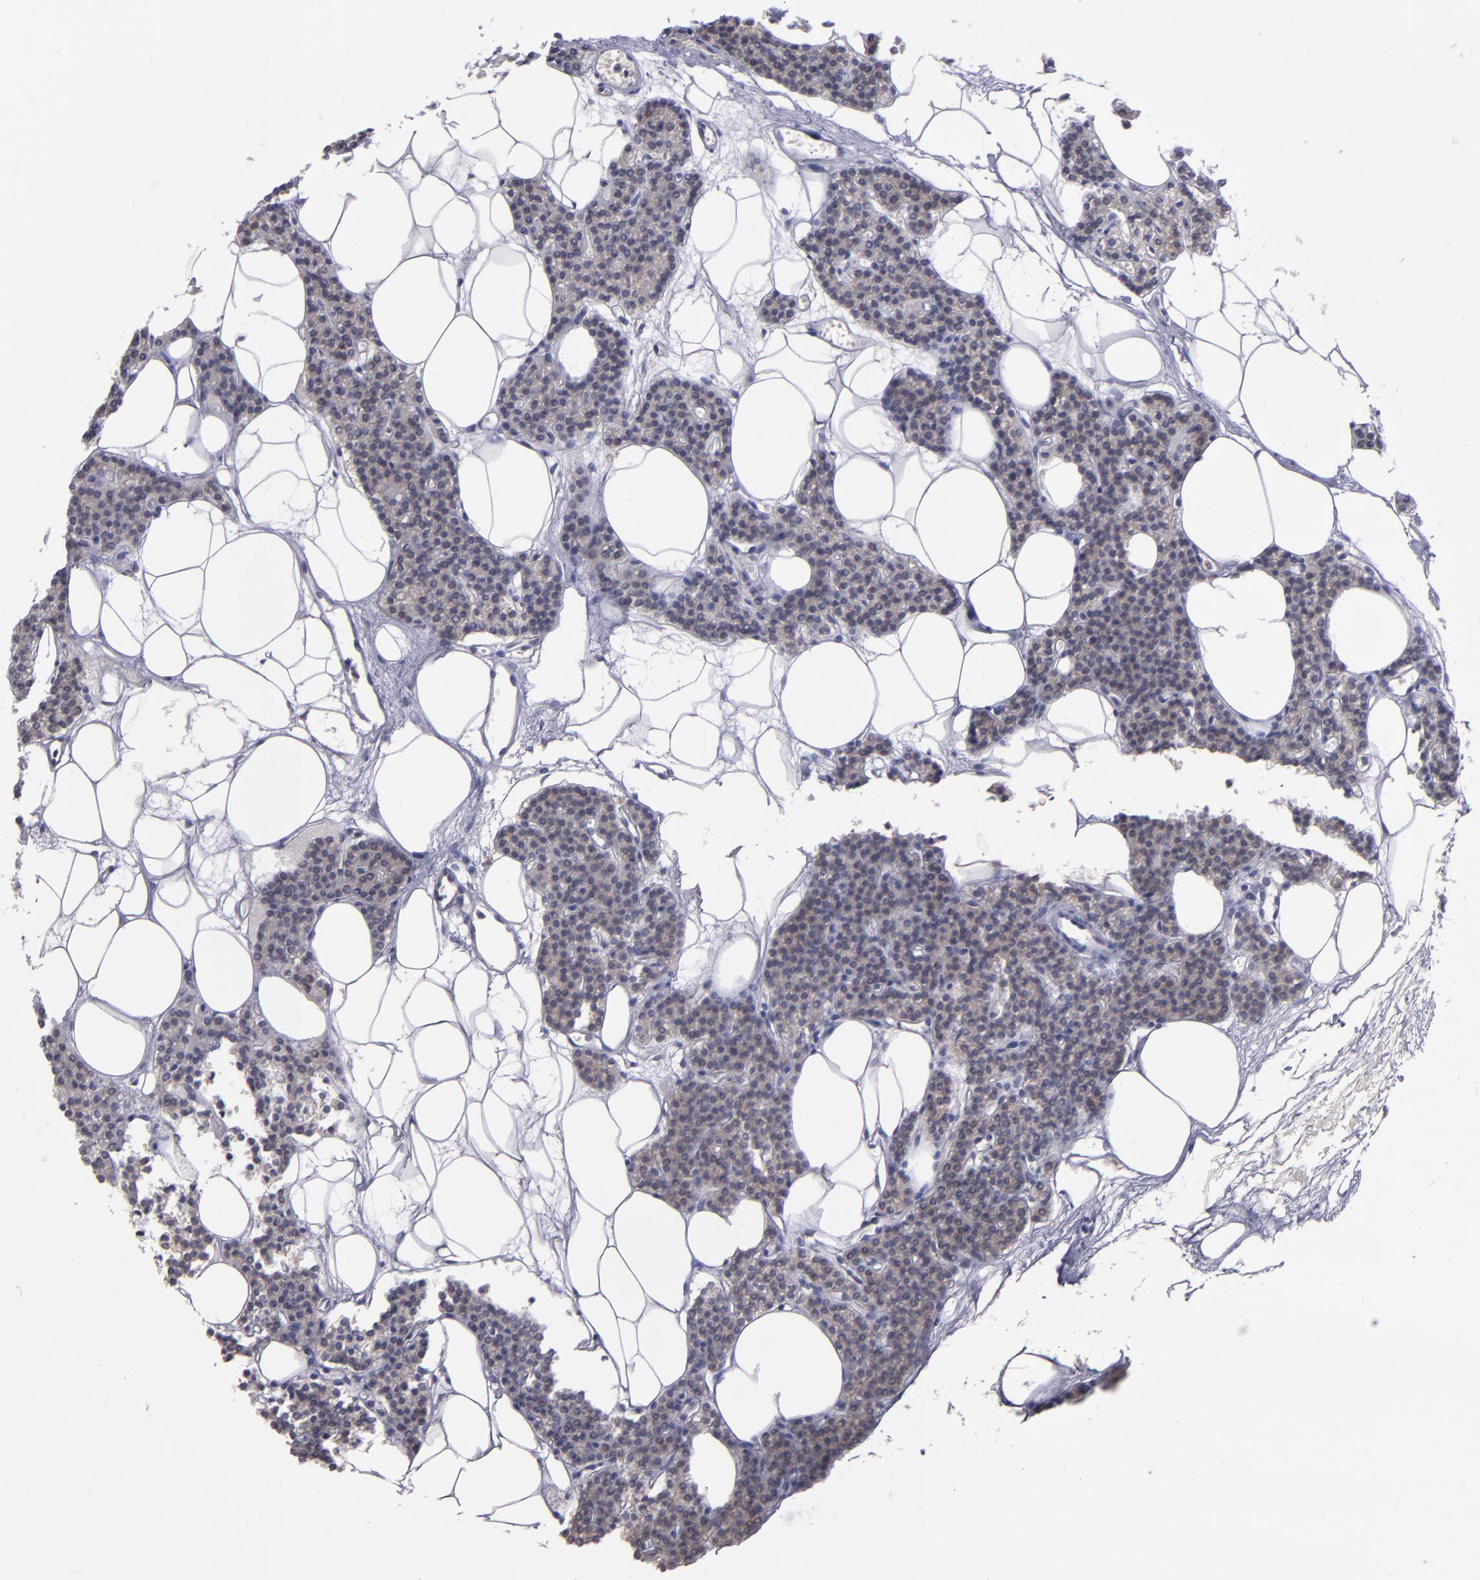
{"staining": {"intensity": "weak", "quantity": "<25%", "location": "cytoplasmic/membranous"}, "tissue": "parathyroid gland", "cell_type": "Glandular cells", "image_type": "normal", "snomed": [{"axis": "morphology", "description": "Normal tissue, NOS"}, {"axis": "topography", "description": "Parathyroid gland"}], "caption": "Immunohistochemical staining of benign parathyroid gland demonstrates no significant staining in glandular cells. (IHC, brightfield microscopy, high magnification).", "gene": "CDH3", "patient": {"sex": "male", "age": 24}}